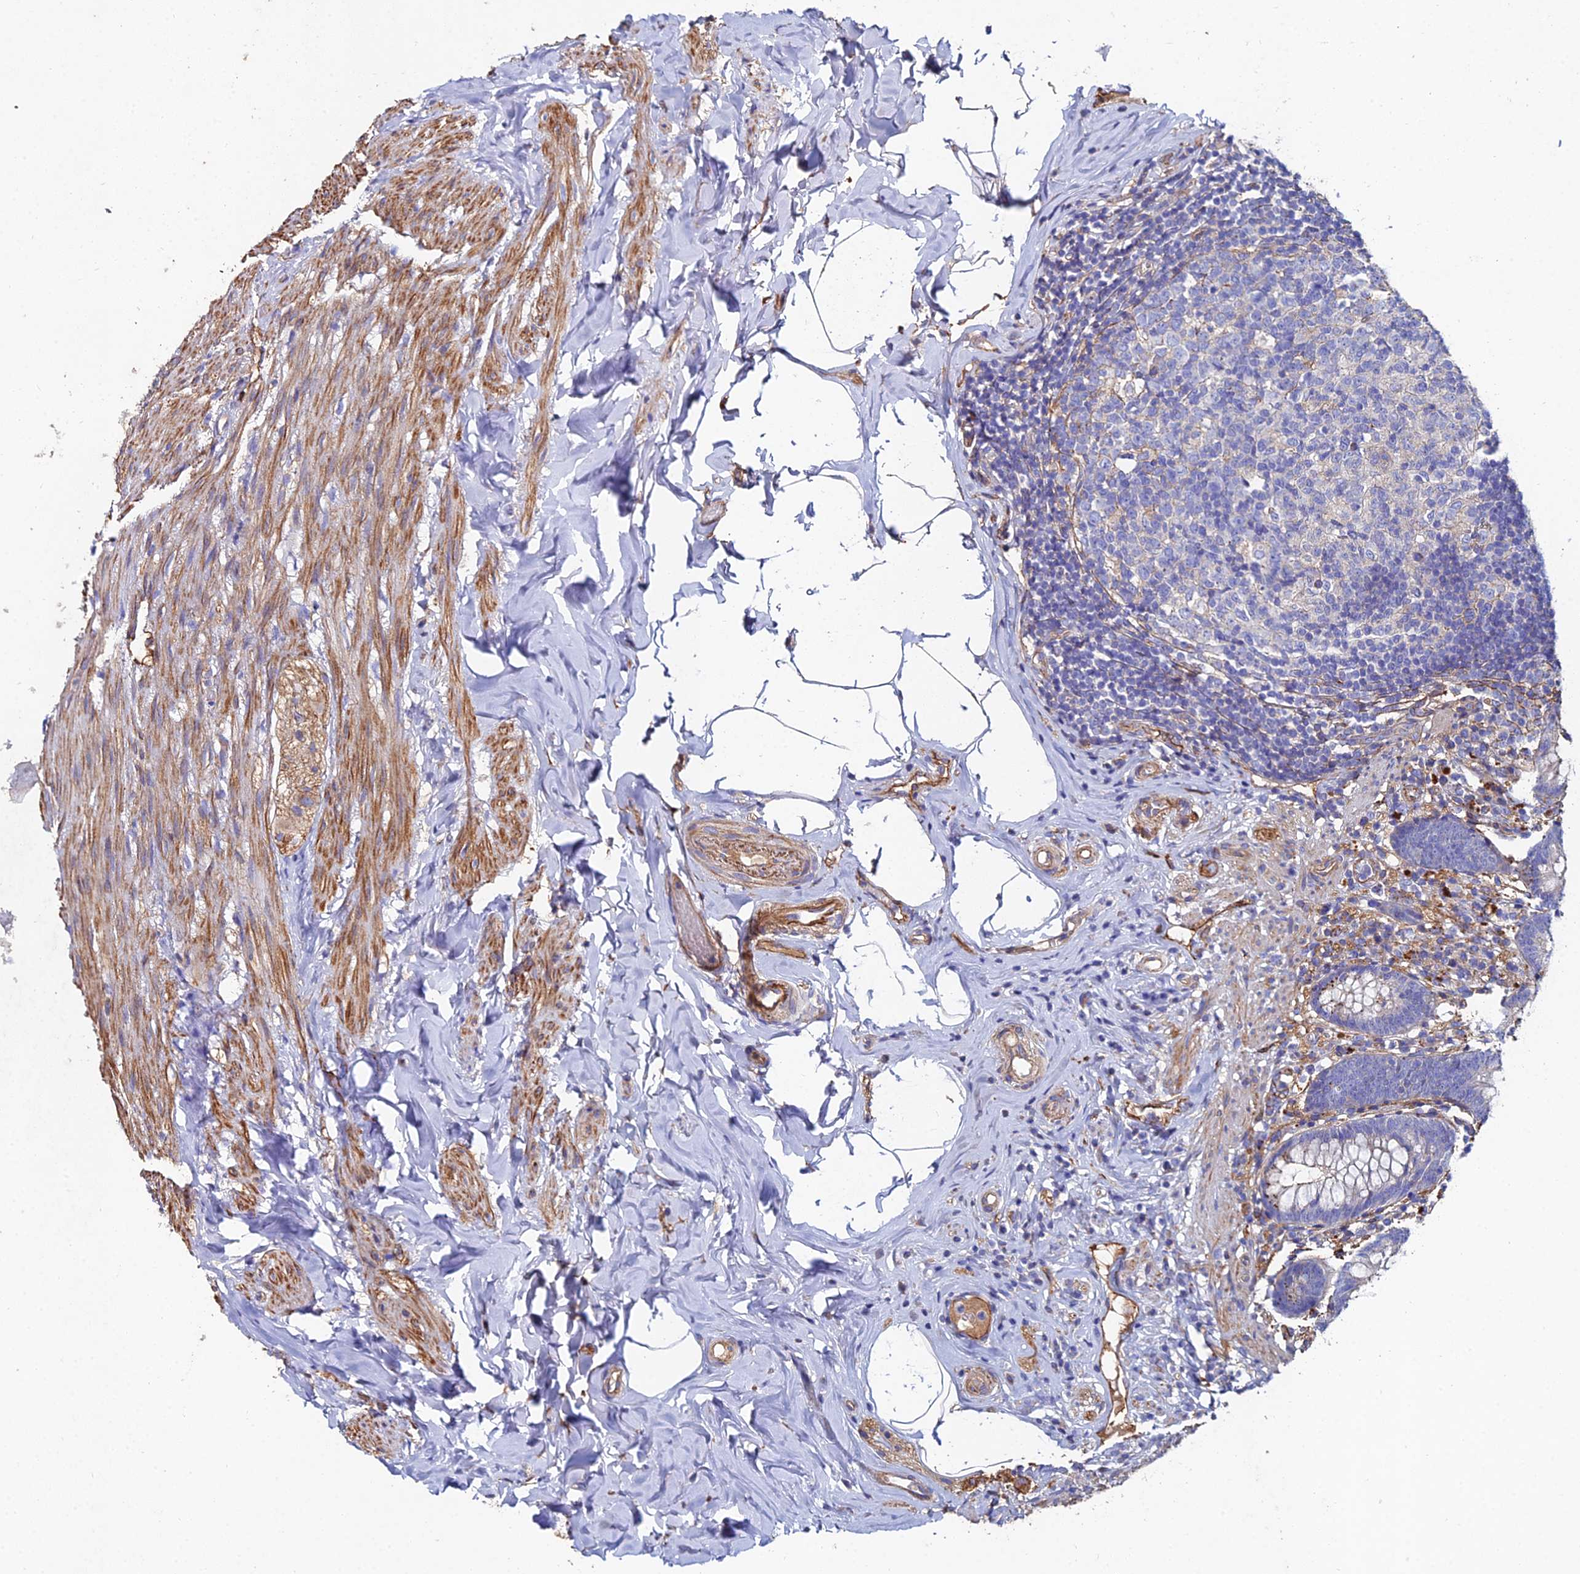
{"staining": {"intensity": "moderate", "quantity": "25%-75%", "location": "cytoplasmic/membranous"}, "tissue": "appendix", "cell_type": "Glandular cells", "image_type": "normal", "snomed": [{"axis": "morphology", "description": "Normal tissue, NOS"}, {"axis": "topography", "description": "Appendix"}], "caption": "Normal appendix shows moderate cytoplasmic/membranous expression in approximately 25%-75% of glandular cells, visualized by immunohistochemistry.", "gene": "C6", "patient": {"sex": "male", "age": 55}}